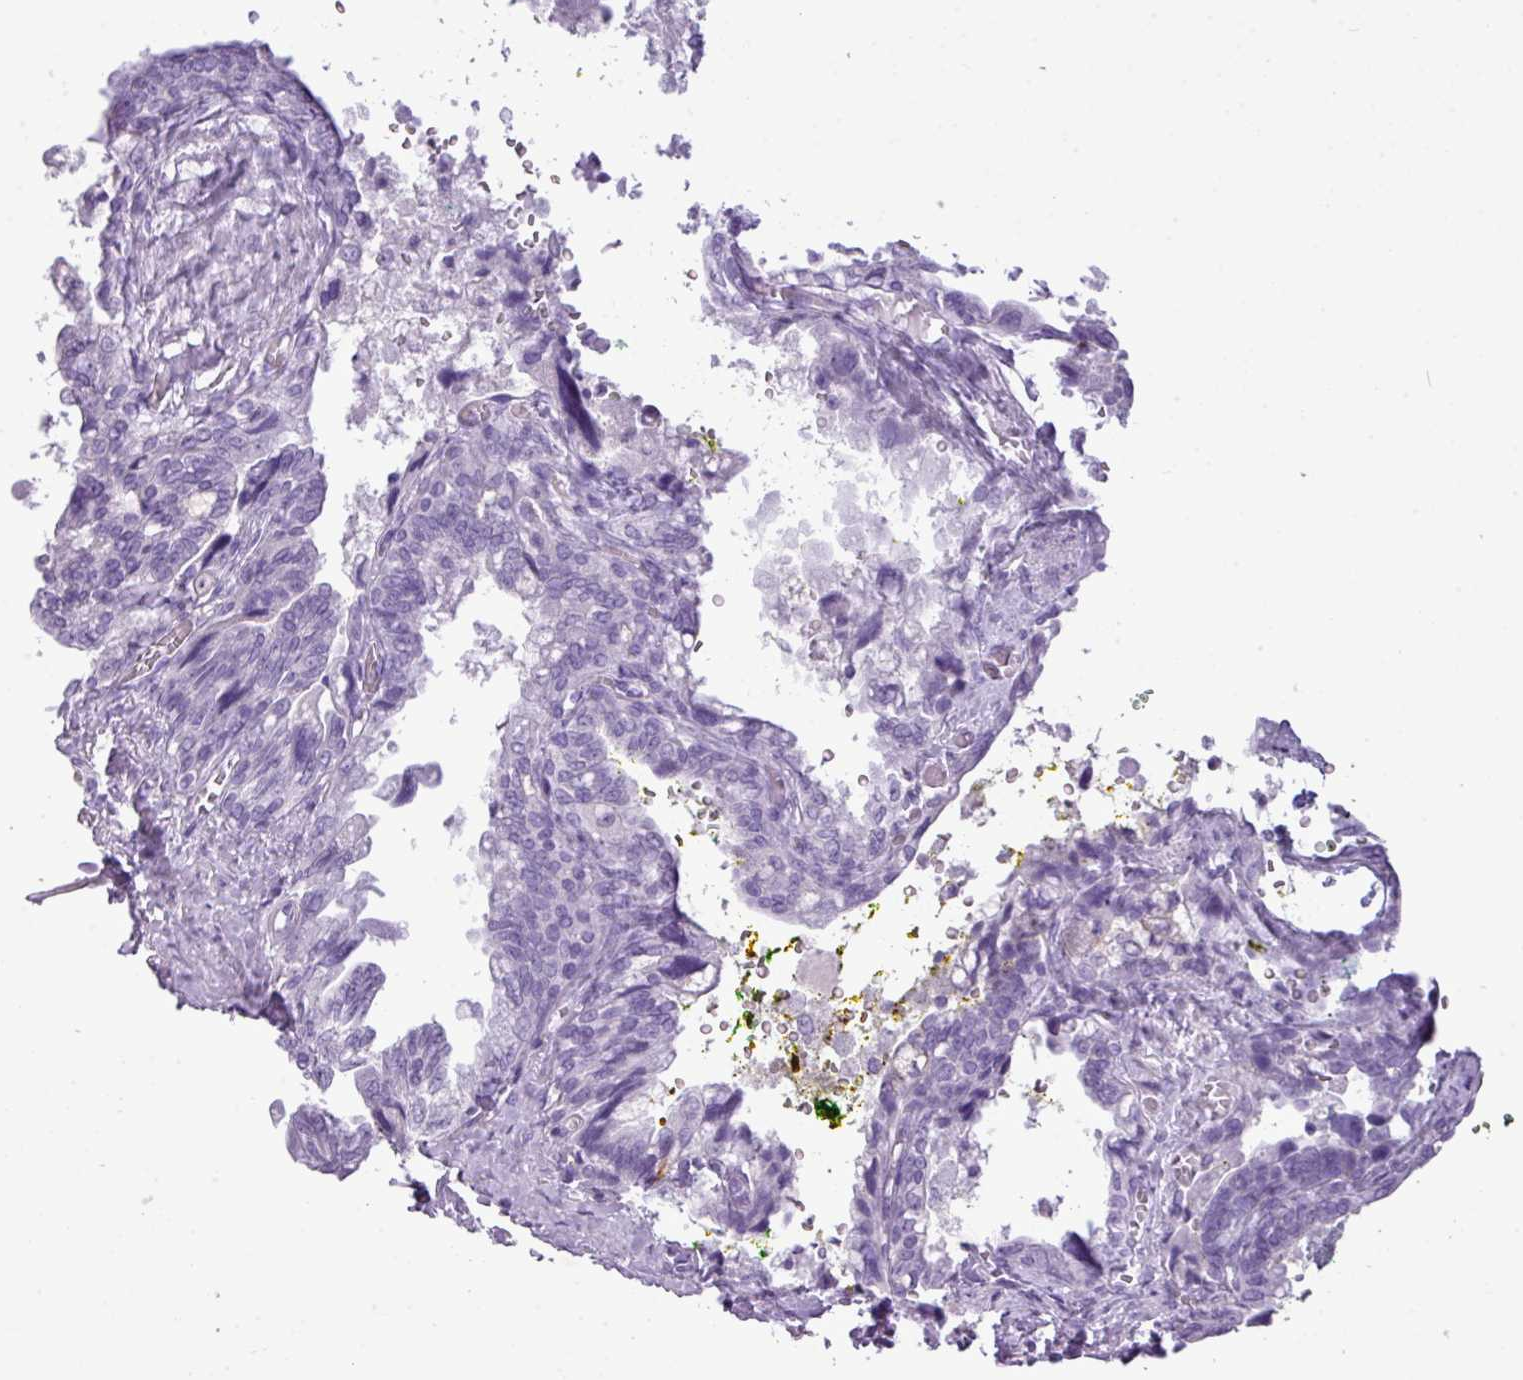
{"staining": {"intensity": "negative", "quantity": "none", "location": "none"}, "tissue": "seminal vesicle", "cell_type": "Glandular cells", "image_type": "normal", "snomed": [{"axis": "morphology", "description": "Normal tissue, NOS"}, {"axis": "topography", "description": "Seminal veicle"}, {"axis": "topography", "description": "Peripheral nerve tissue"}], "caption": "Human seminal vesicle stained for a protein using immunohistochemistry exhibits no positivity in glandular cells.", "gene": "RBMXL2", "patient": {"sex": "male", "age": 60}}